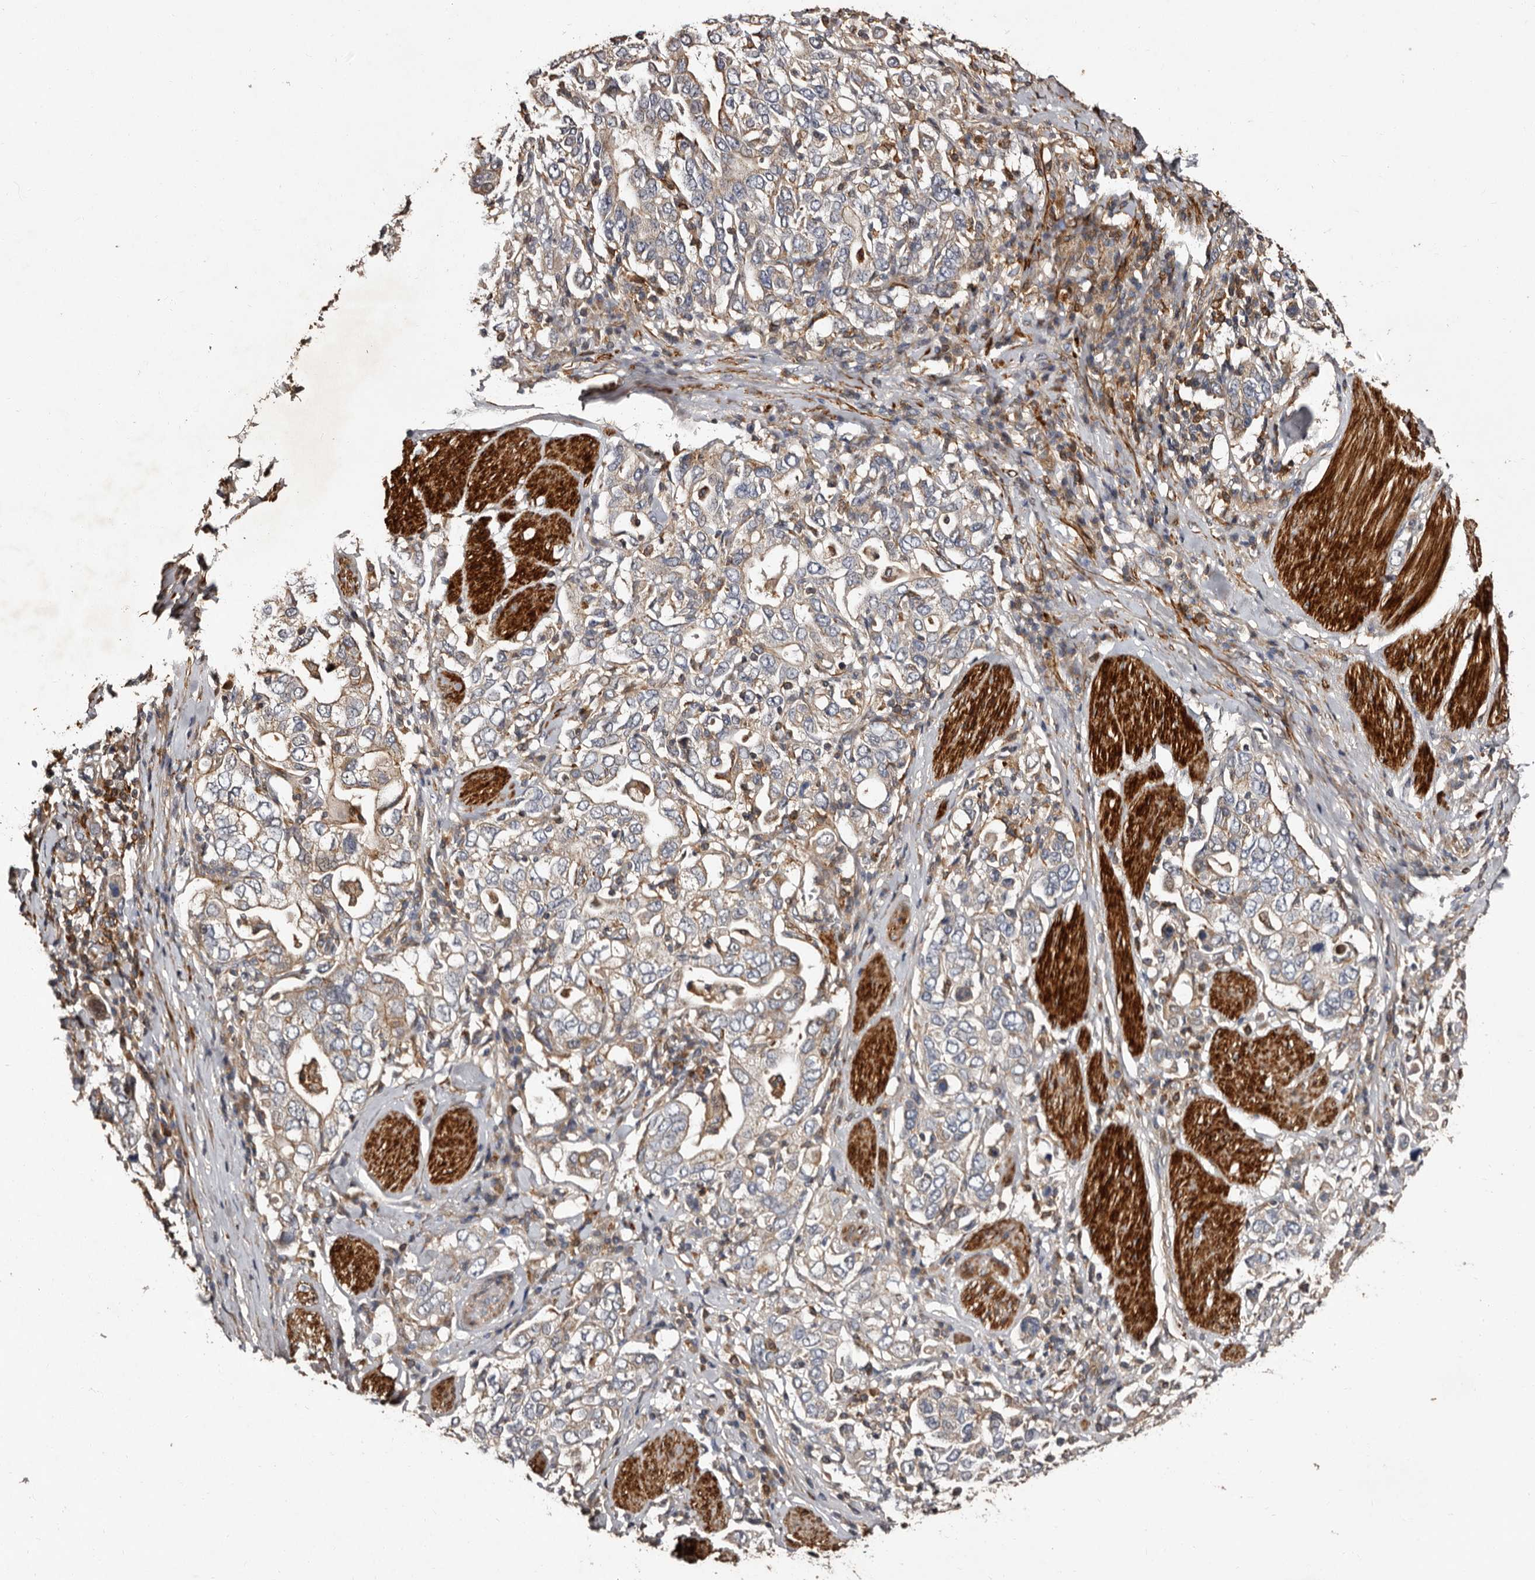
{"staining": {"intensity": "weak", "quantity": "<25%", "location": "cytoplasmic/membranous"}, "tissue": "stomach cancer", "cell_type": "Tumor cells", "image_type": "cancer", "snomed": [{"axis": "morphology", "description": "Adenocarcinoma, NOS"}, {"axis": "topography", "description": "Stomach, upper"}], "caption": "The immunohistochemistry (IHC) micrograph has no significant expression in tumor cells of stomach cancer (adenocarcinoma) tissue.", "gene": "PRKD3", "patient": {"sex": "male", "age": 62}}